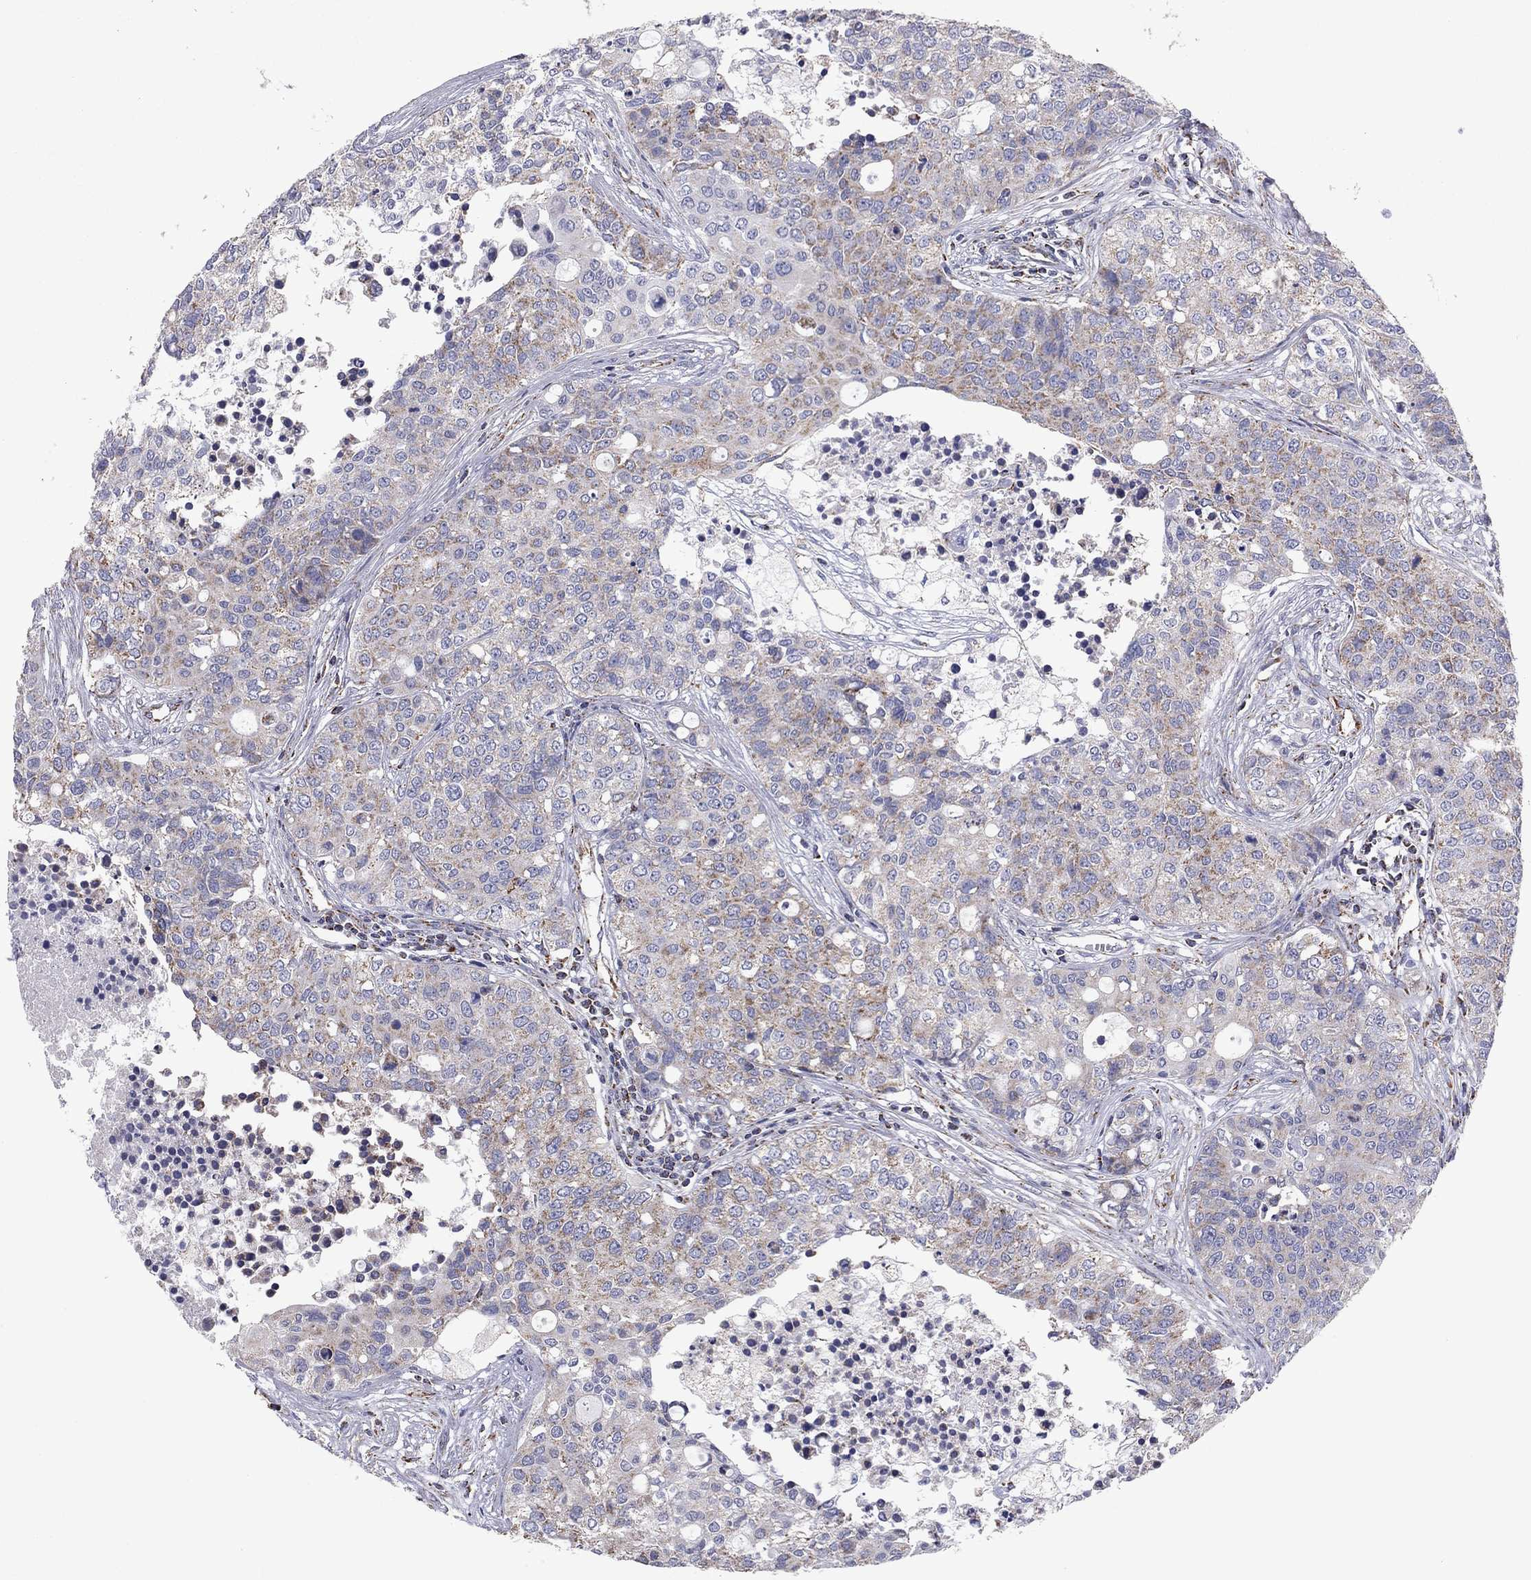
{"staining": {"intensity": "moderate", "quantity": "<25%", "location": "cytoplasmic/membranous"}, "tissue": "carcinoid", "cell_type": "Tumor cells", "image_type": "cancer", "snomed": [{"axis": "morphology", "description": "Carcinoid, malignant, NOS"}, {"axis": "topography", "description": "Colon"}], "caption": "Immunohistochemistry (IHC) (DAB (3,3'-diaminobenzidine)) staining of human malignant carcinoid displays moderate cytoplasmic/membranous protein positivity in about <25% of tumor cells. (DAB = brown stain, brightfield microscopy at high magnification).", "gene": "NDUFV1", "patient": {"sex": "male", "age": 81}}